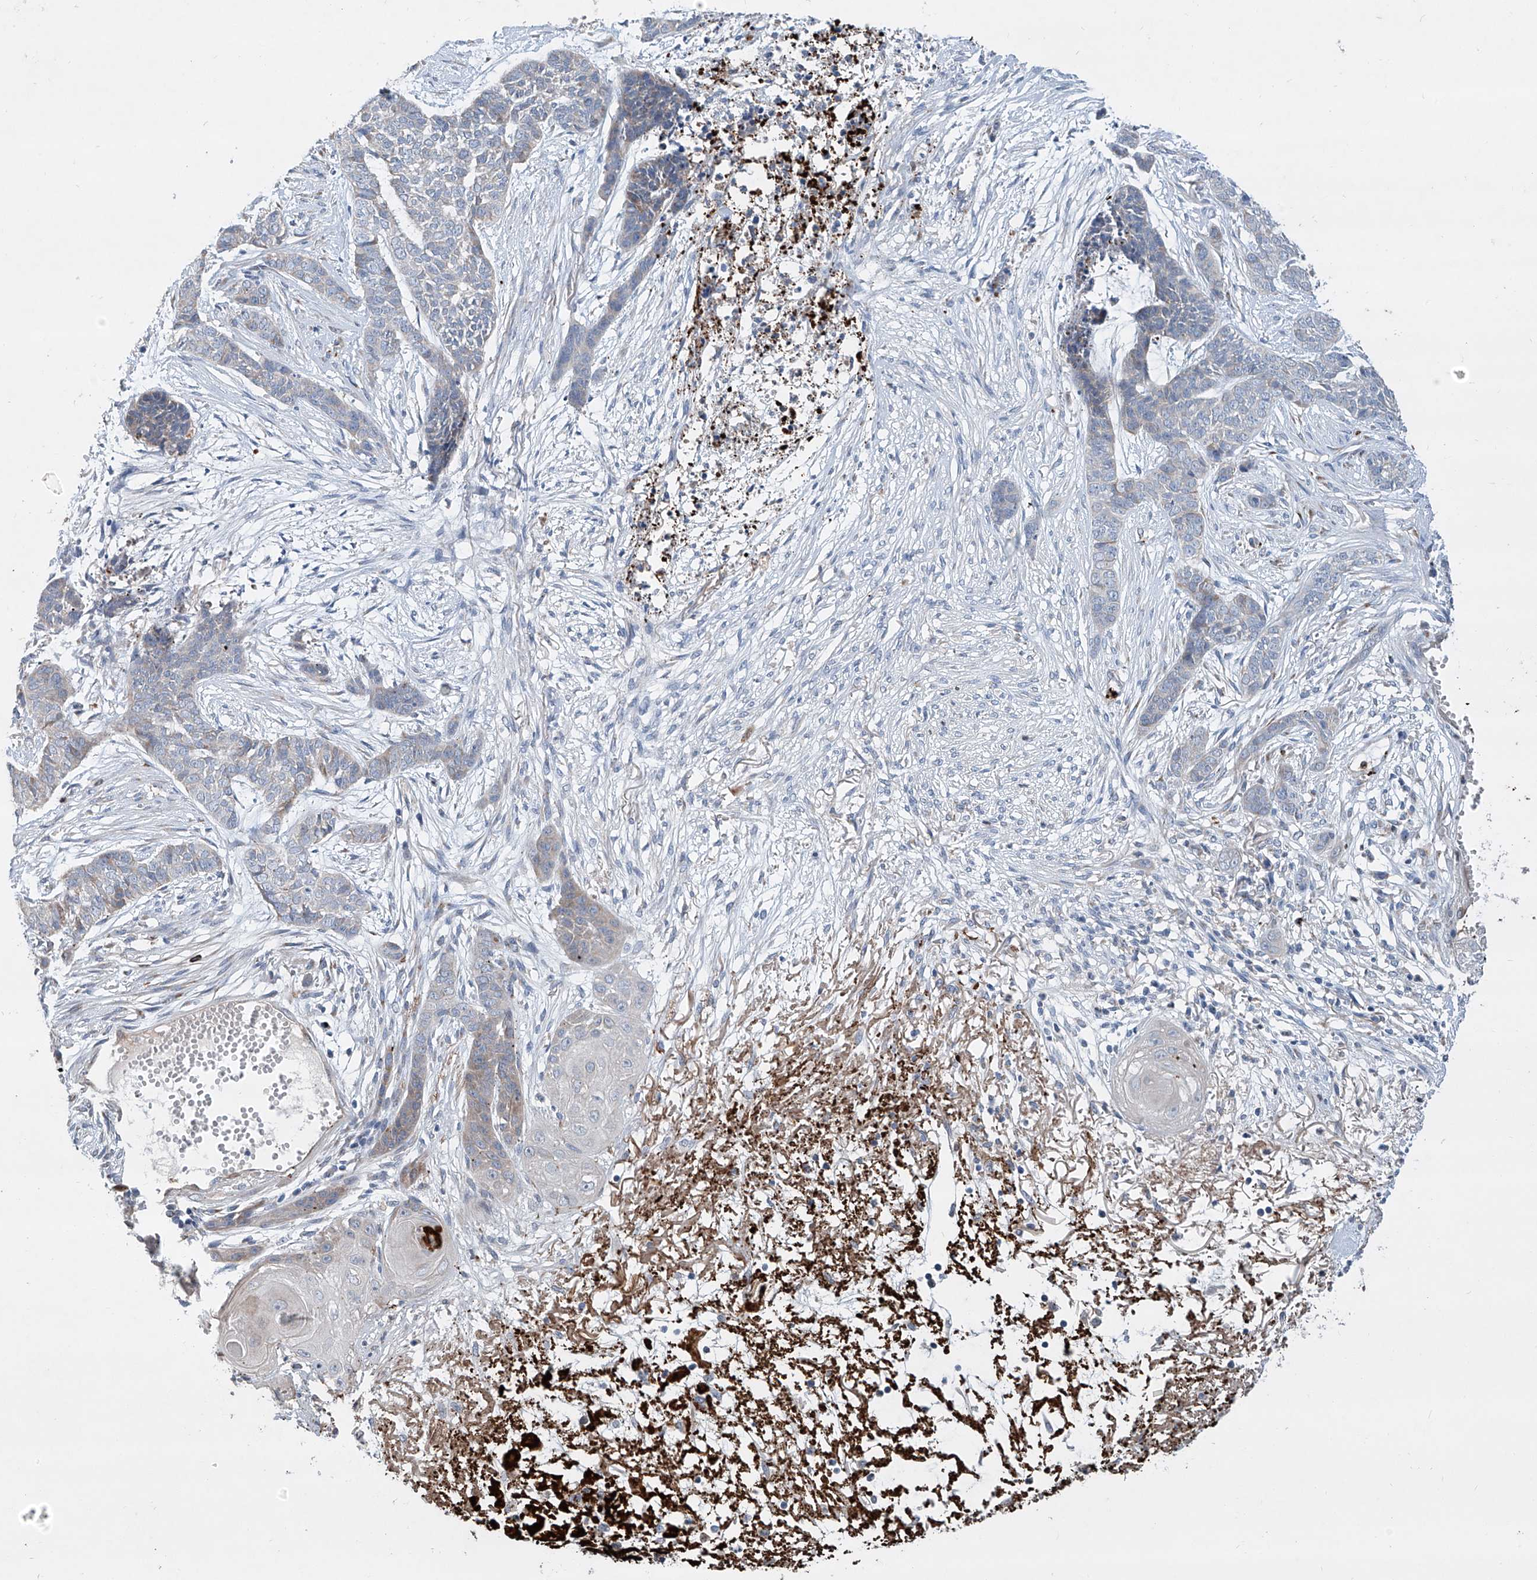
{"staining": {"intensity": "negative", "quantity": "none", "location": "none"}, "tissue": "skin cancer", "cell_type": "Tumor cells", "image_type": "cancer", "snomed": [{"axis": "morphology", "description": "Basal cell carcinoma"}, {"axis": "topography", "description": "Skin"}], "caption": "Protein analysis of skin cancer (basal cell carcinoma) demonstrates no significant positivity in tumor cells. (DAB immunohistochemistry, high magnification).", "gene": "CDH5", "patient": {"sex": "female", "age": 64}}